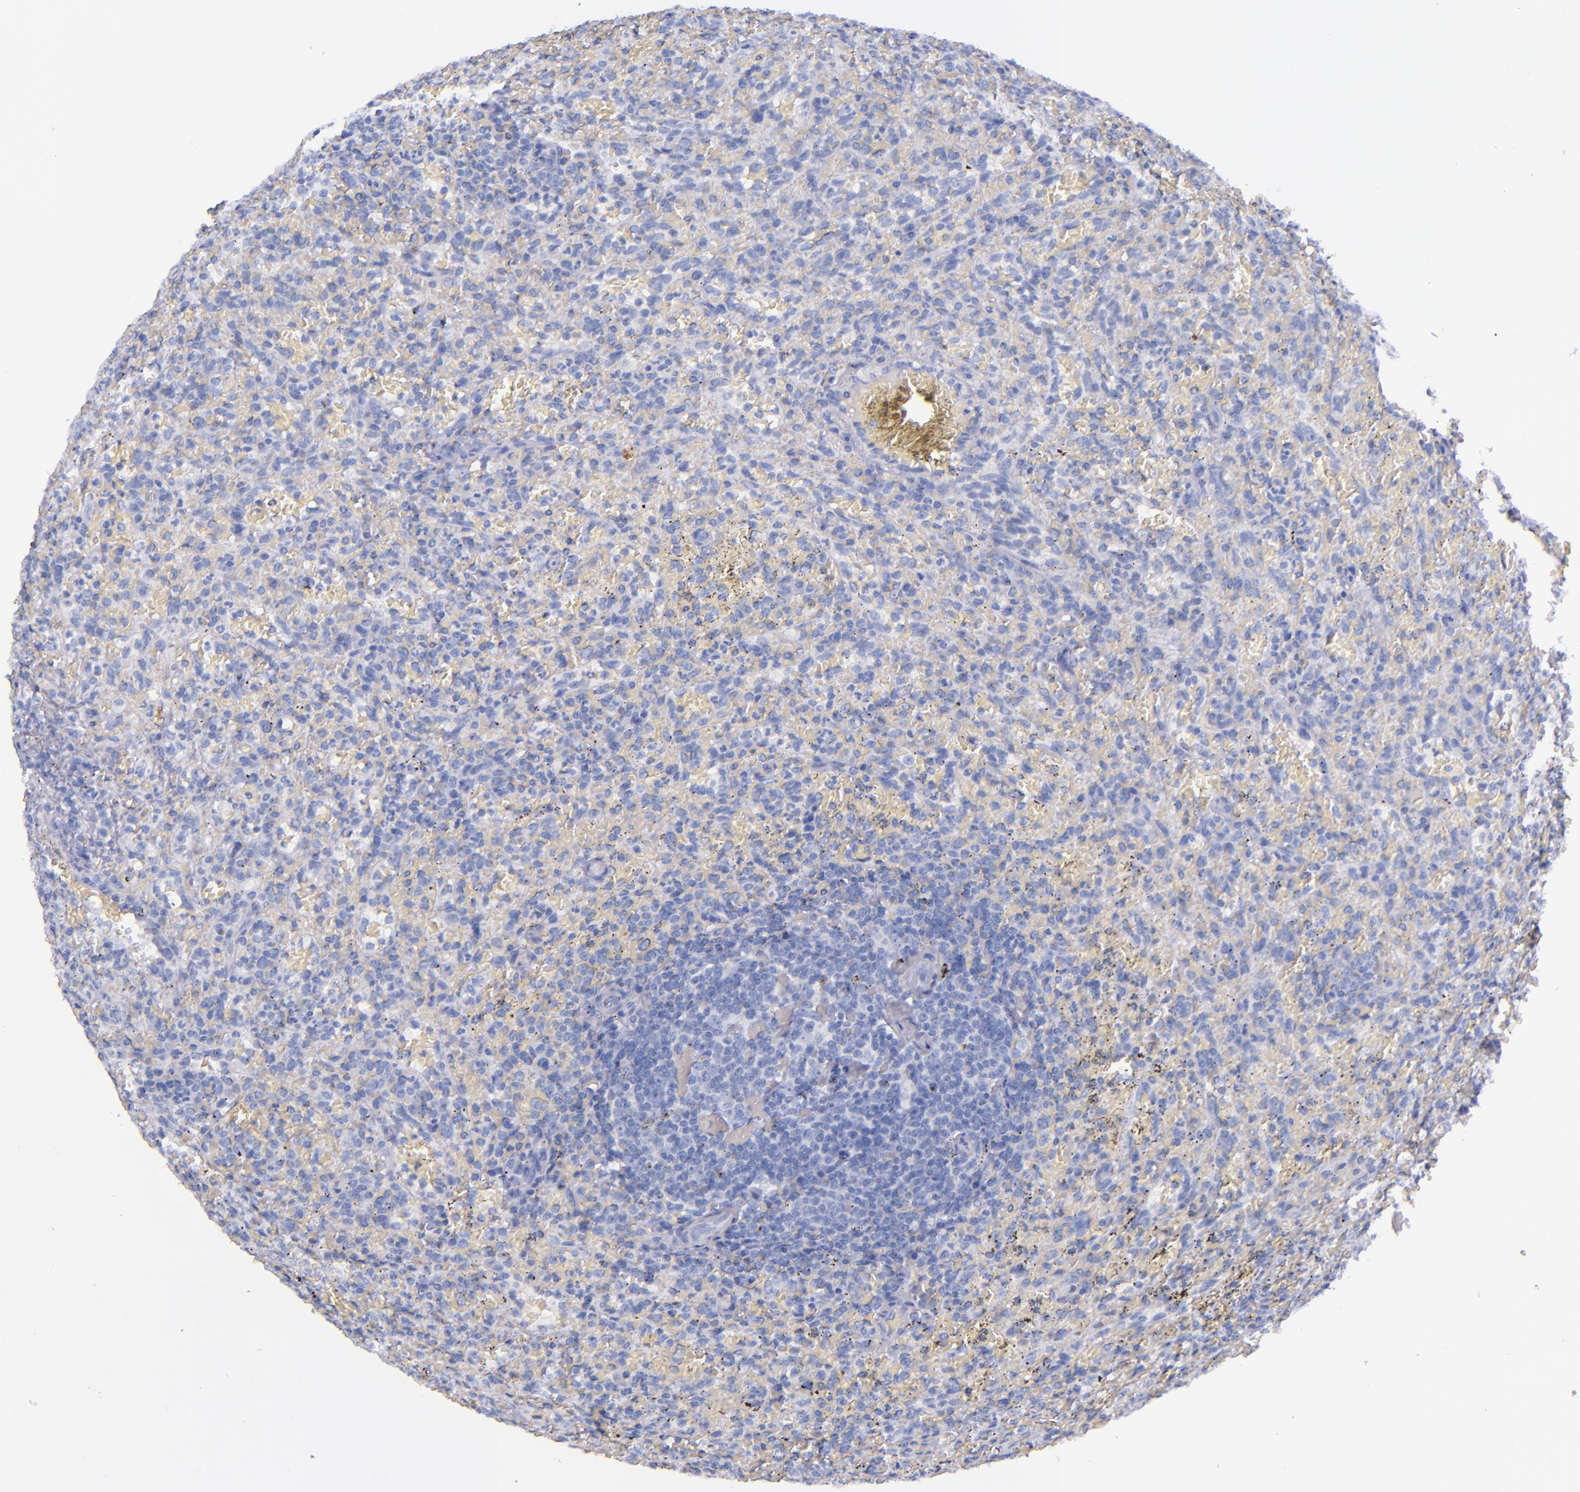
{"staining": {"intensity": "negative", "quantity": "none", "location": "none"}, "tissue": "lymphoma", "cell_type": "Tumor cells", "image_type": "cancer", "snomed": [{"axis": "morphology", "description": "Malignant lymphoma, non-Hodgkin's type, Low grade"}, {"axis": "topography", "description": "Spleen"}], "caption": "High magnification brightfield microscopy of lymphoma stained with DAB (3,3'-diaminobenzidine) (brown) and counterstained with hematoxylin (blue): tumor cells show no significant positivity. (IHC, brightfield microscopy, high magnification).", "gene": "LAG3", "patient": {"sex": "female", "age": 64}}